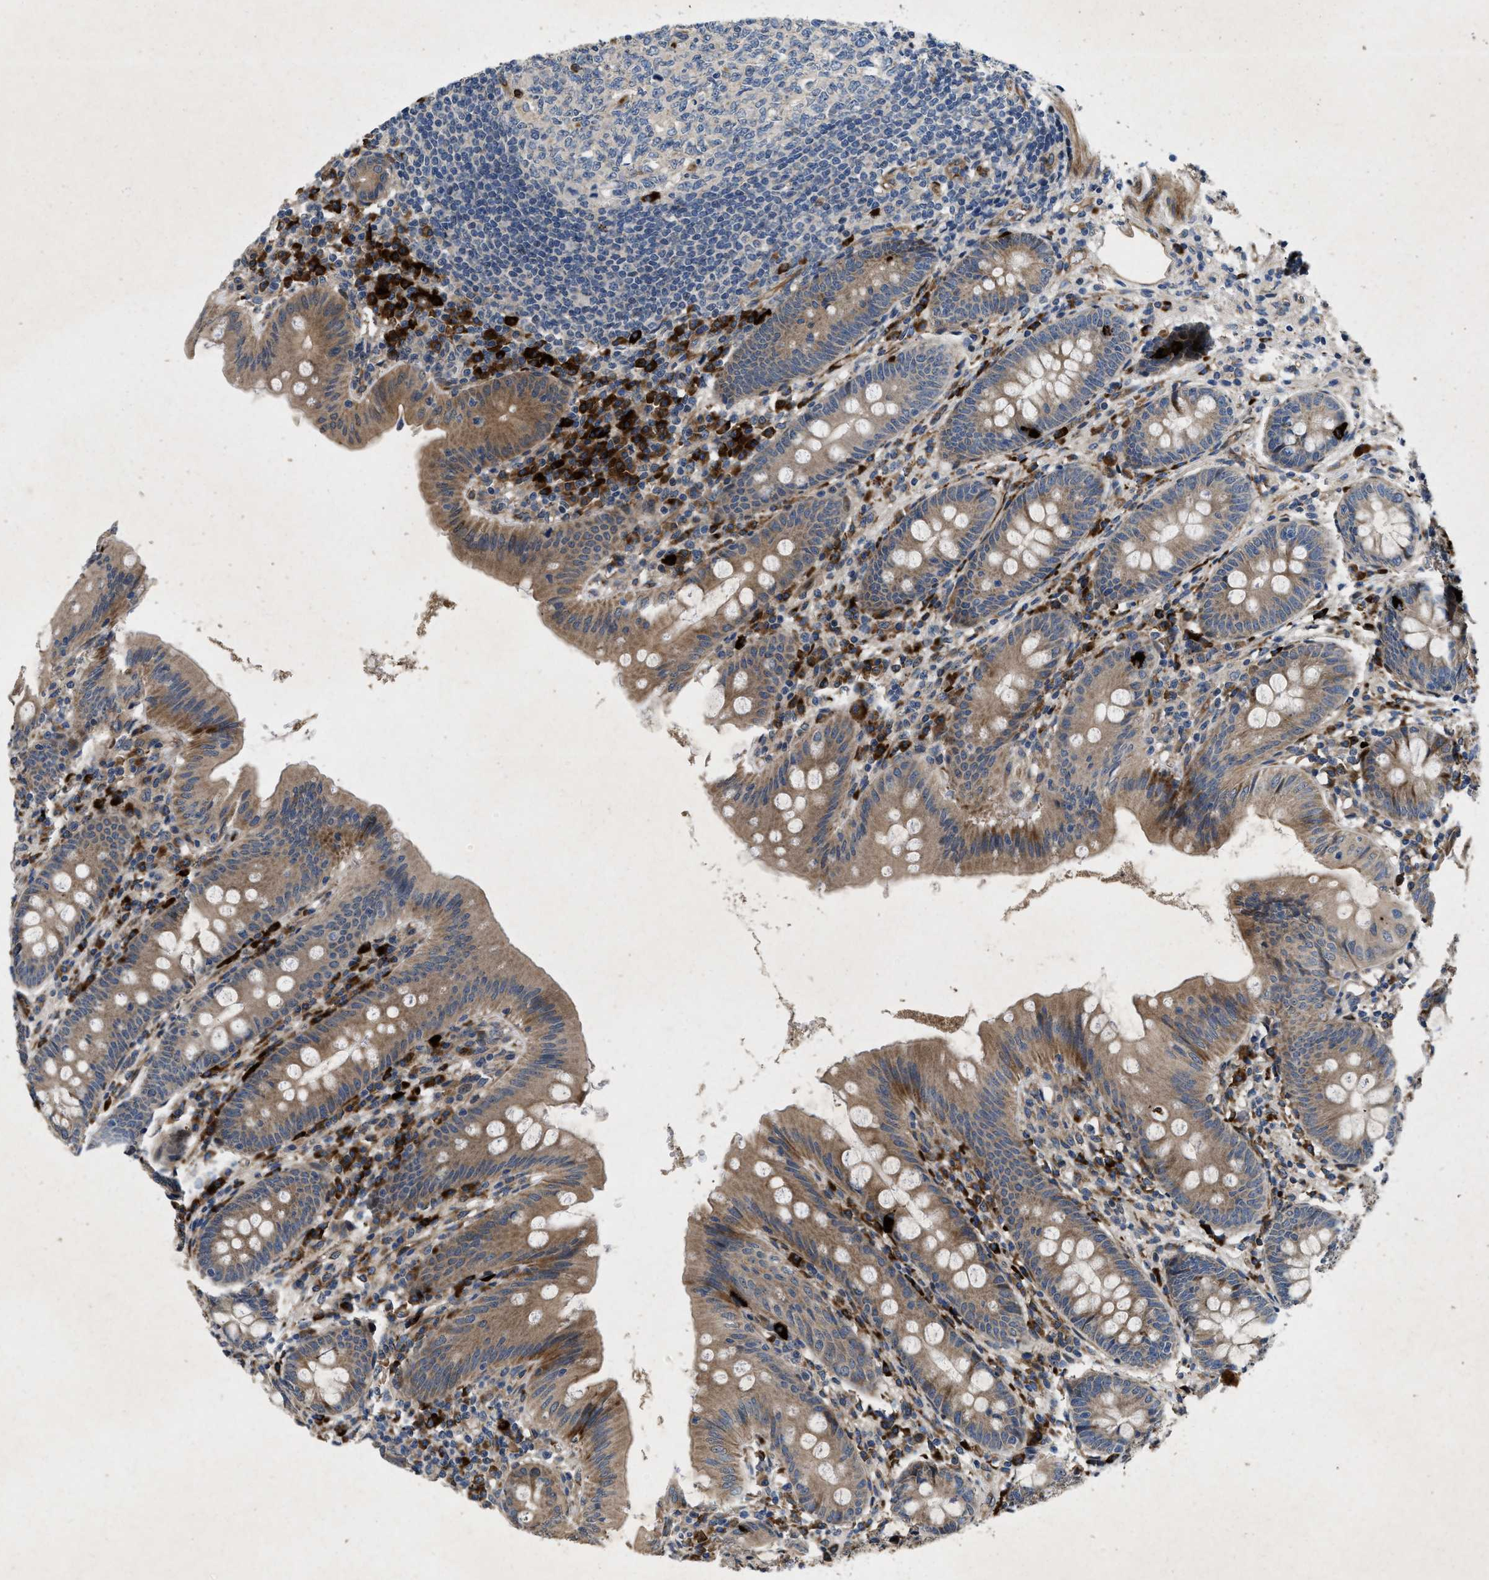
{"staining": {"intensity": "moderate", "quantity": ">75%", "location": "cytoplasmic/membranous"}, "tissue": "appendix", "cell_type": "Glandular cells", "image_type": "normal", "snomed": [{"axis": "morphology", "description": "Normal tissue, NOS"}, {"axis": "topography", "description": "Appendix"}], "caption": "Immunohistochemical staining of normal appendix displays medium levels of moderate cytoplasmic/membranous staining in approximately >75% of glandular cells.", "gene": "HSPA12B", "patient": {"sex": "male", "age": 56}}